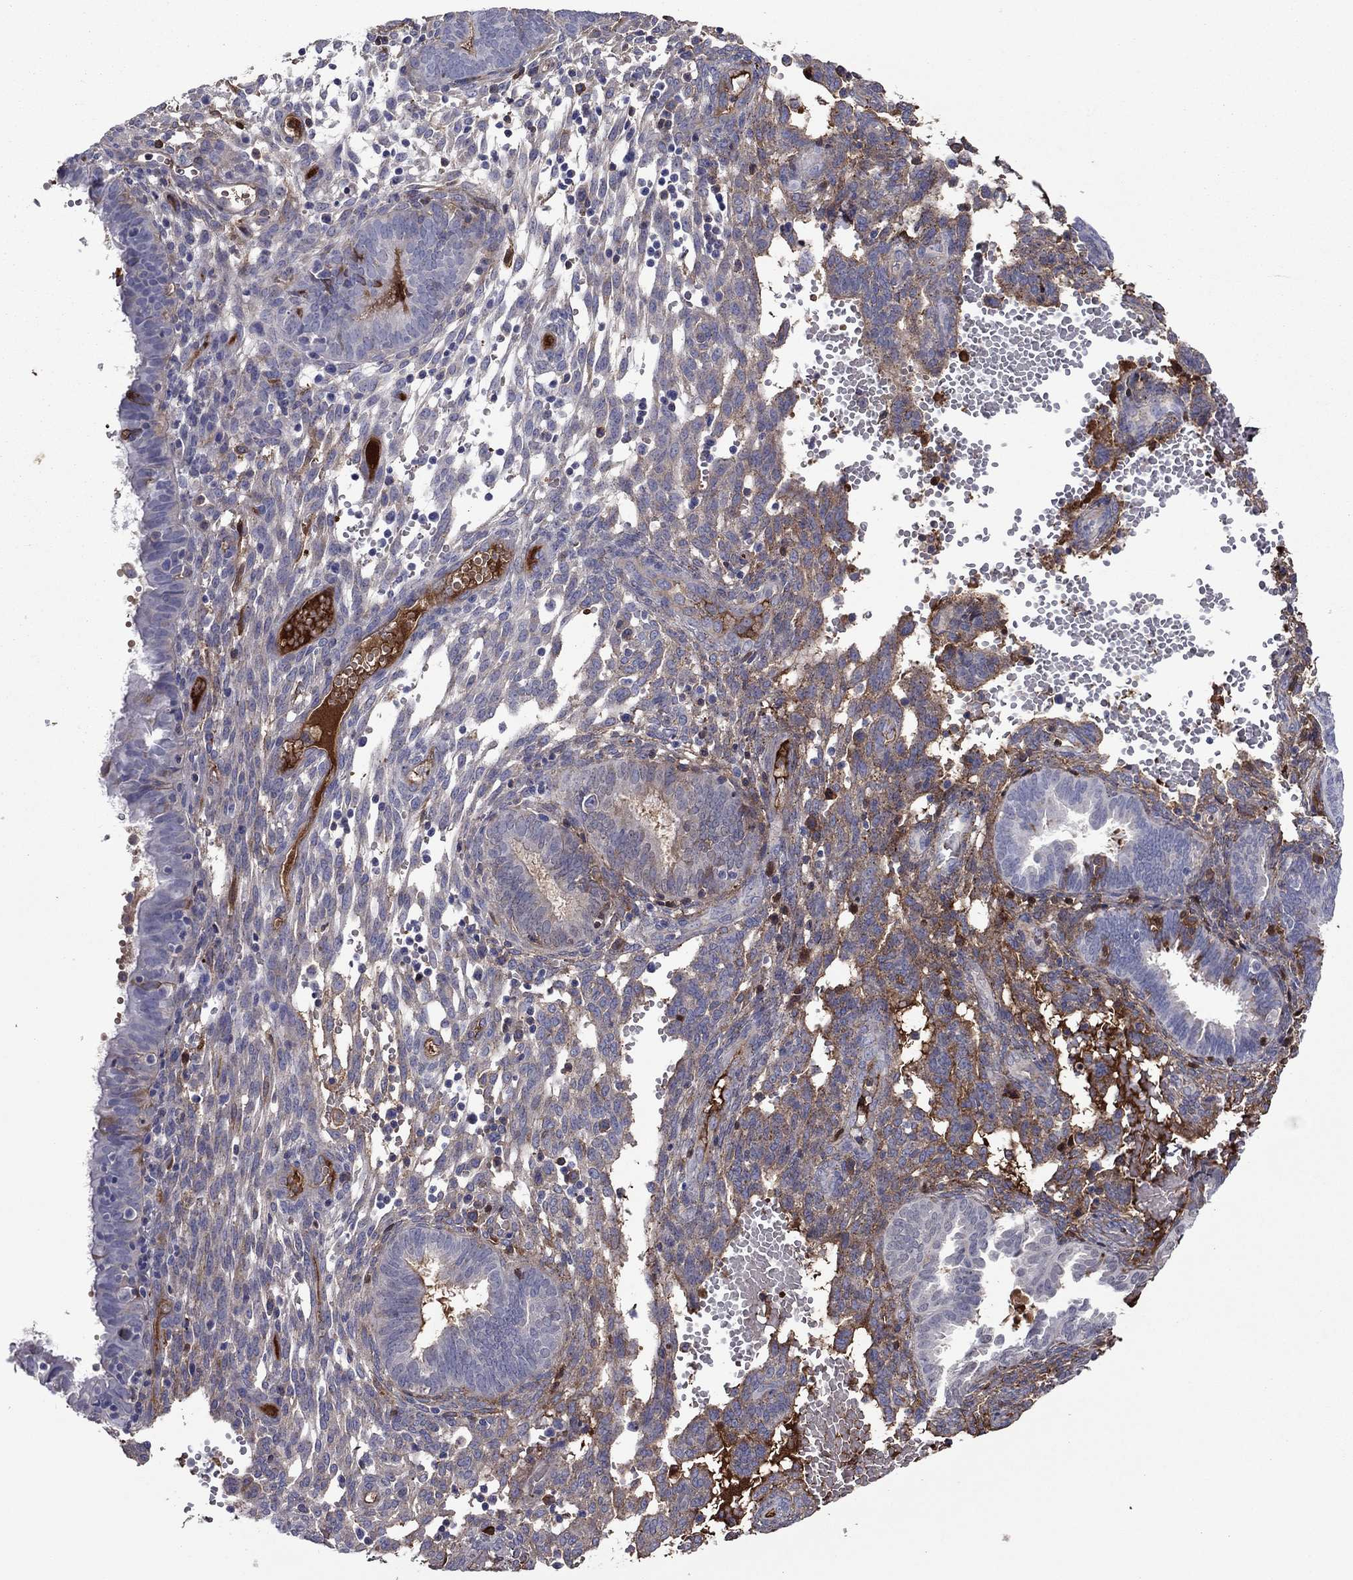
{"staining": {"intensity": "strong", "quantity": "25%-75%", "location": "cytoplasmic/membranous"}, "tissue": "endometrium", "cell_type": "Cells in endometrial stroma", "image_type": "normal", "snomed": [{"axis": "morphology", "description": "Normal tissue, NOS"}, {"axis": "topography", "description": "Endometrium"}], "caption": "High-magnification brightfield microscopy of unremarkable endometrium stained with DAB (3,3'-diaminobenzidine) (brown) and counterstained with hematoxylin (blue). cells in endometrial stroma exhibit strong cytoplasmic/membranous staining is present in about25%-75% of cells. Using DAB (3,3'-diaminobenzidine) (brown) and hematoxylin (blue) stains, captured at high magnification using brightfield microscopy.", "gene": "HPX", "patient": {"sex": "female", "age": 42}}